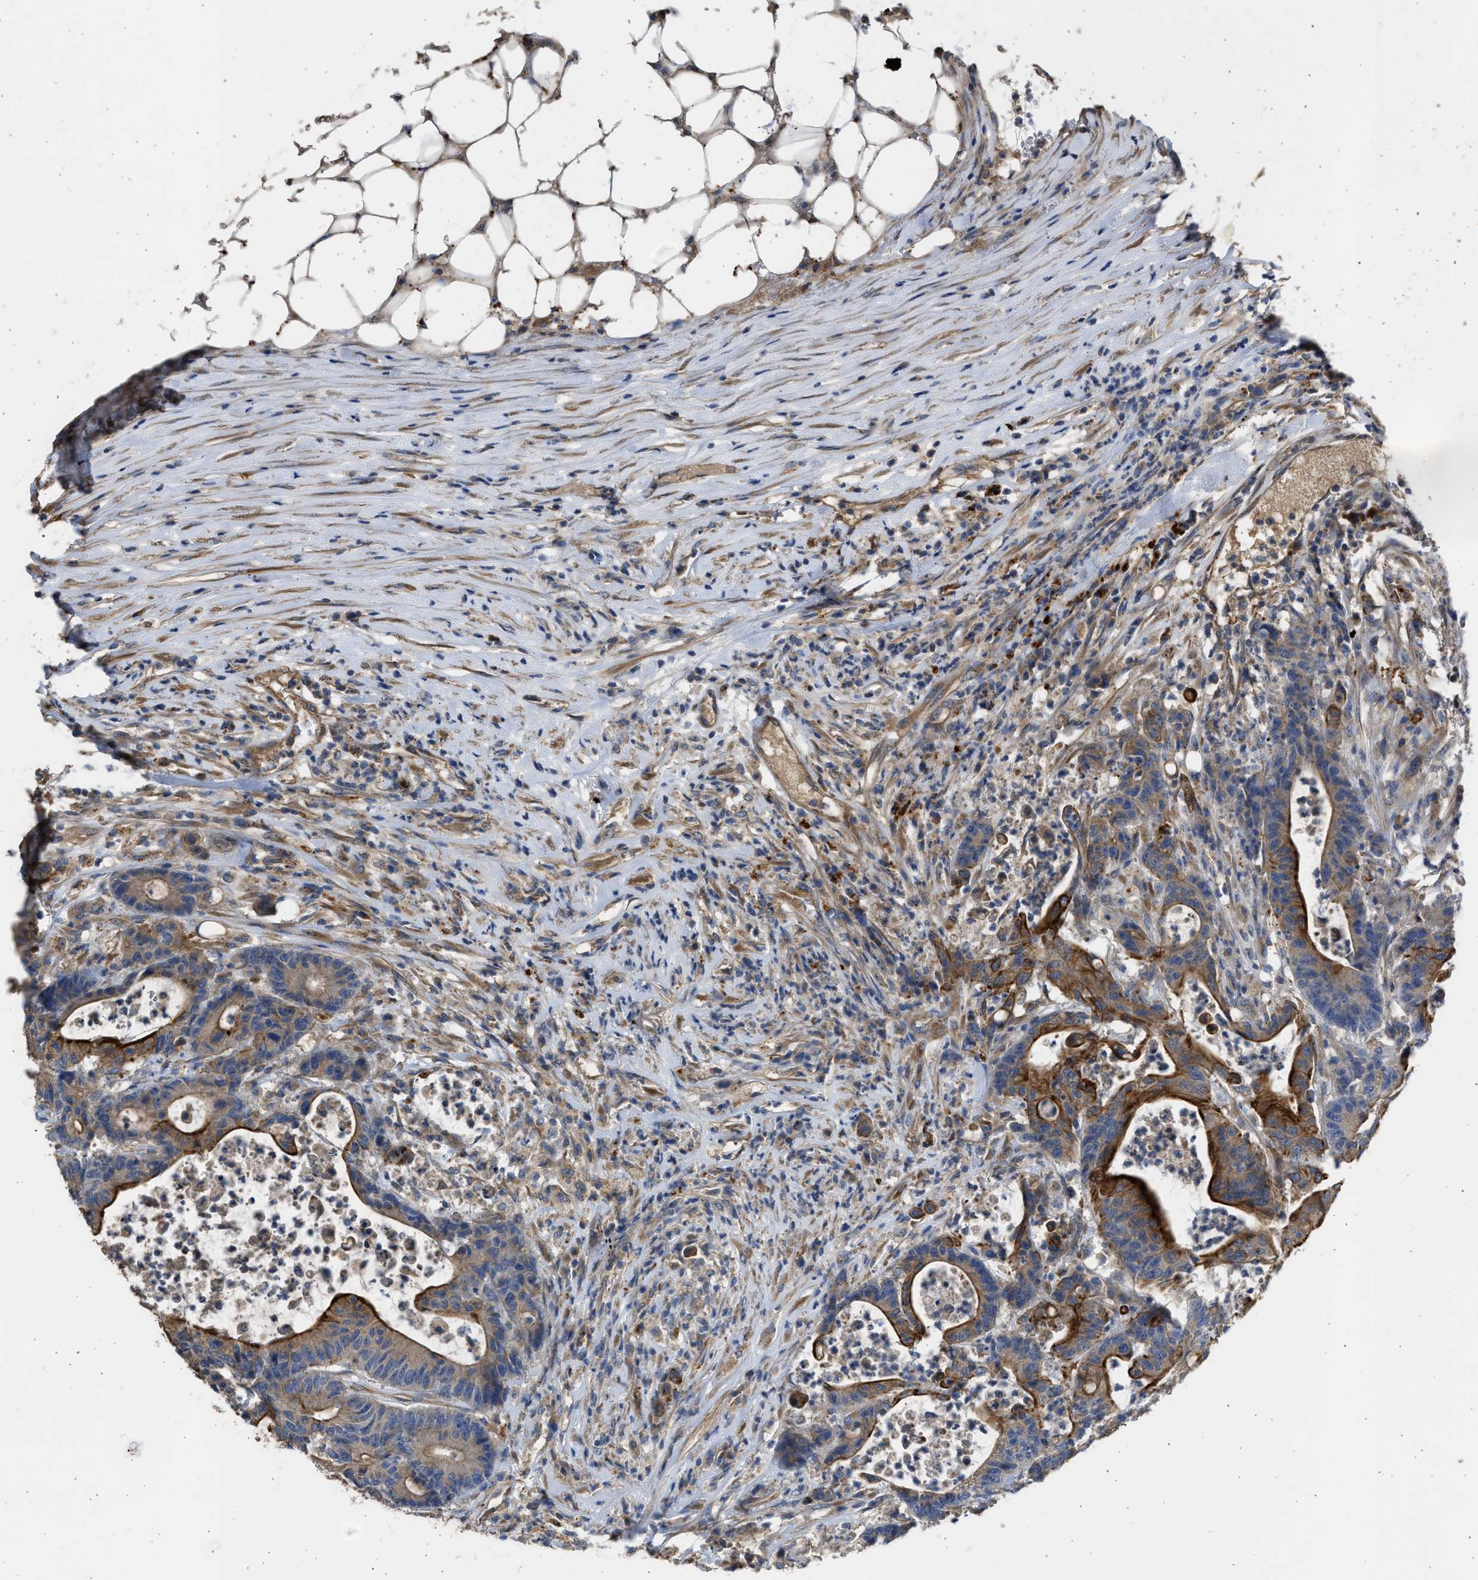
{"staining": {"intensity": "strong", "quantity": ">75%", "location": "cytoplasmic/membranous"}, "tissue": "colorectal cancer", "cell_type": "Tumor cells", "image_type": "cancer", "snomed": [{"axis": "morphology", "description": "Adenocarcinoma, NOS"}, {"axis": "topography", "description": "Colon"}], "caption": "This micrograph reveals colorectal cancer stained with immunohistochemistry (IHC) to label a protein in brown. The cytoplasmic/membranous of tumor cells show strong positivity for the protein. Nuclei are counter-stained blue.", "gene": "CSRNP2", "patient": {"sex": "female", "age": 84}}